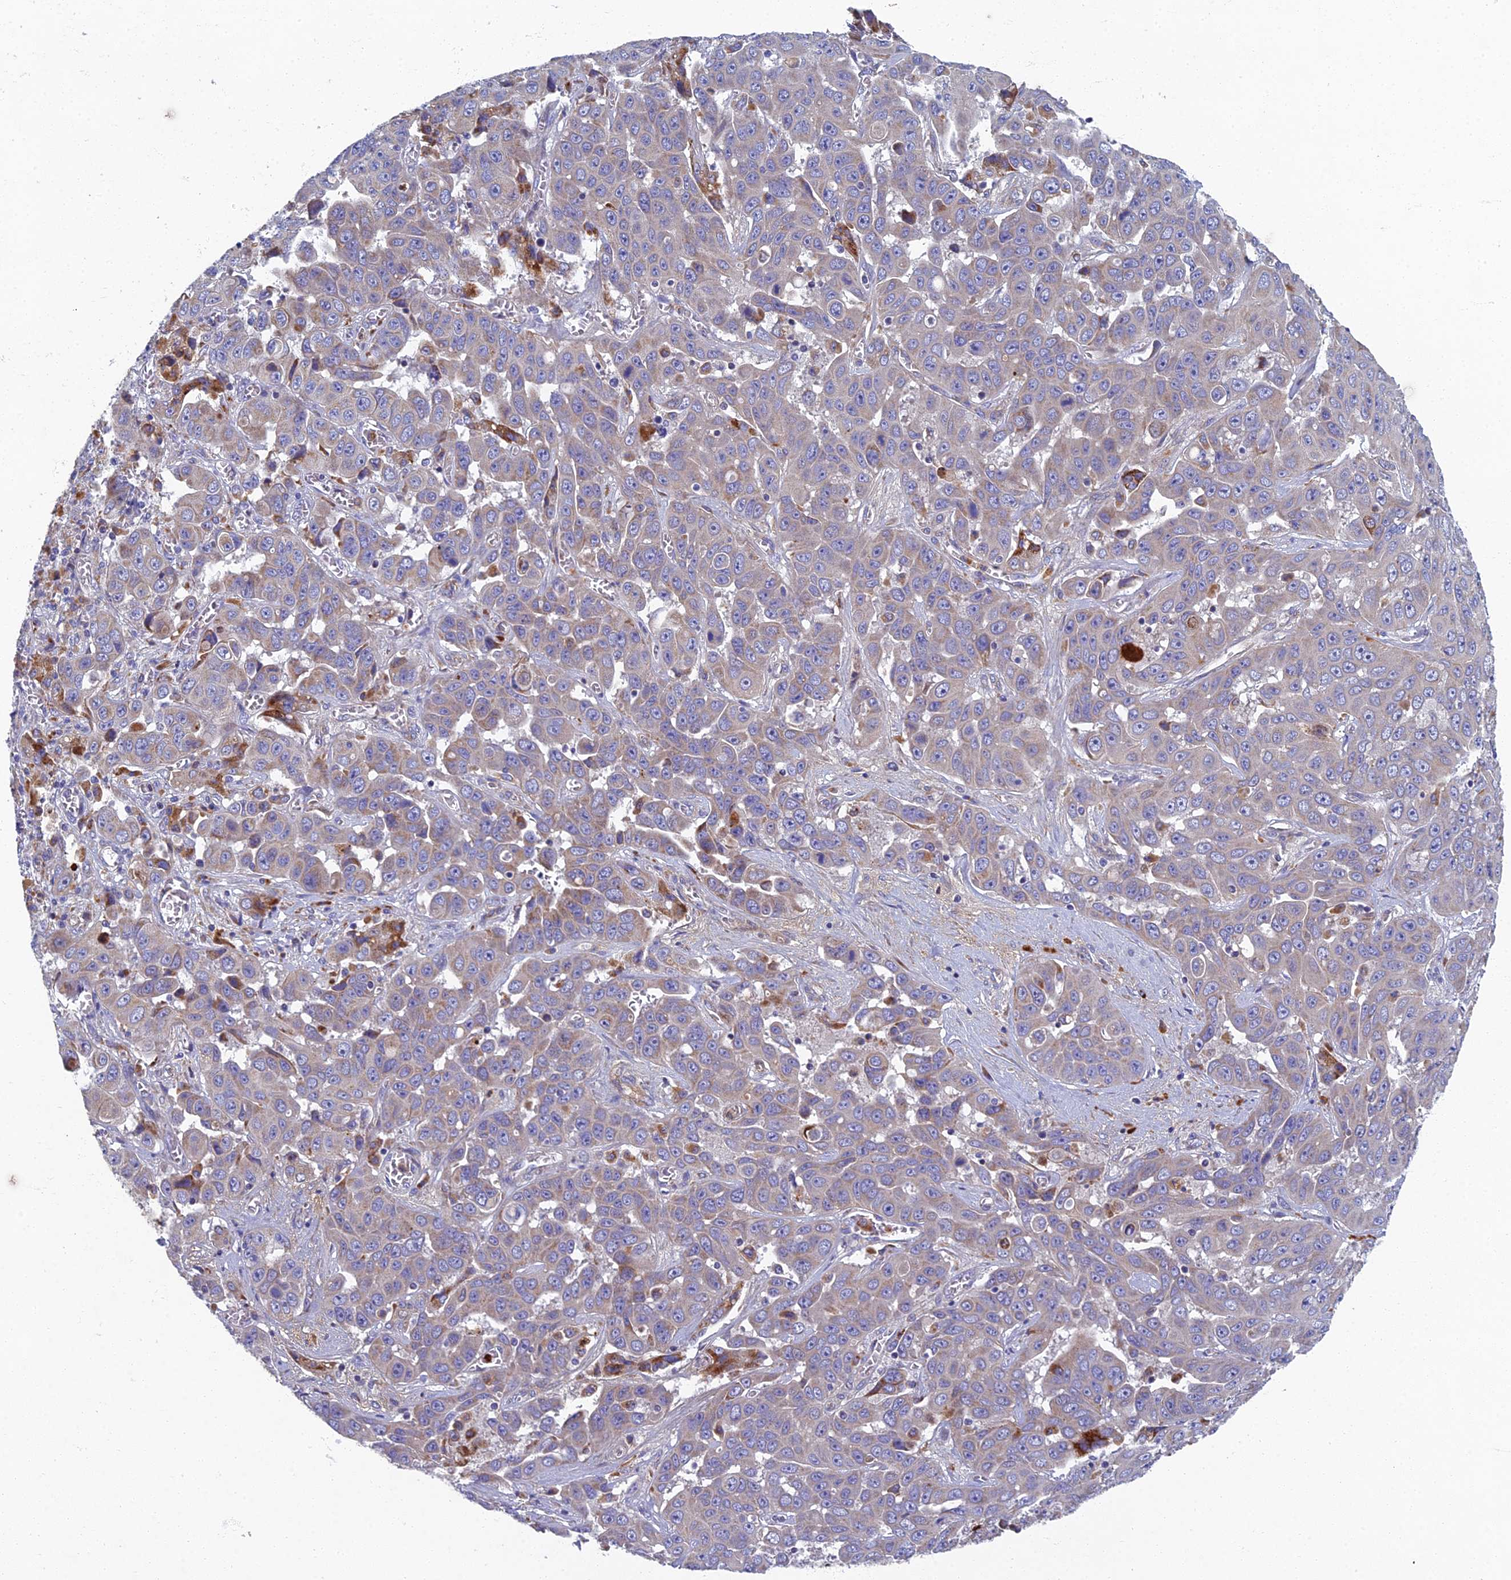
{"staining": {"intensity": "weak", "quantity": "<25%", "location": "cytoplasmic/membranous"}, "tissue": "liver cancer", "cell_type": "Tumor cells", "image_type": "cancer", "snomed": [{"axis": "morphology", "description": "Cholangiocarcinoma"}, {"axis": "topography", "description": "Liver"}], "caption": "An image of human liver cancer is negative for staining in tumor cells.", "gene": "RNASEK", "patient": {"sex": "female", "age": 52}}